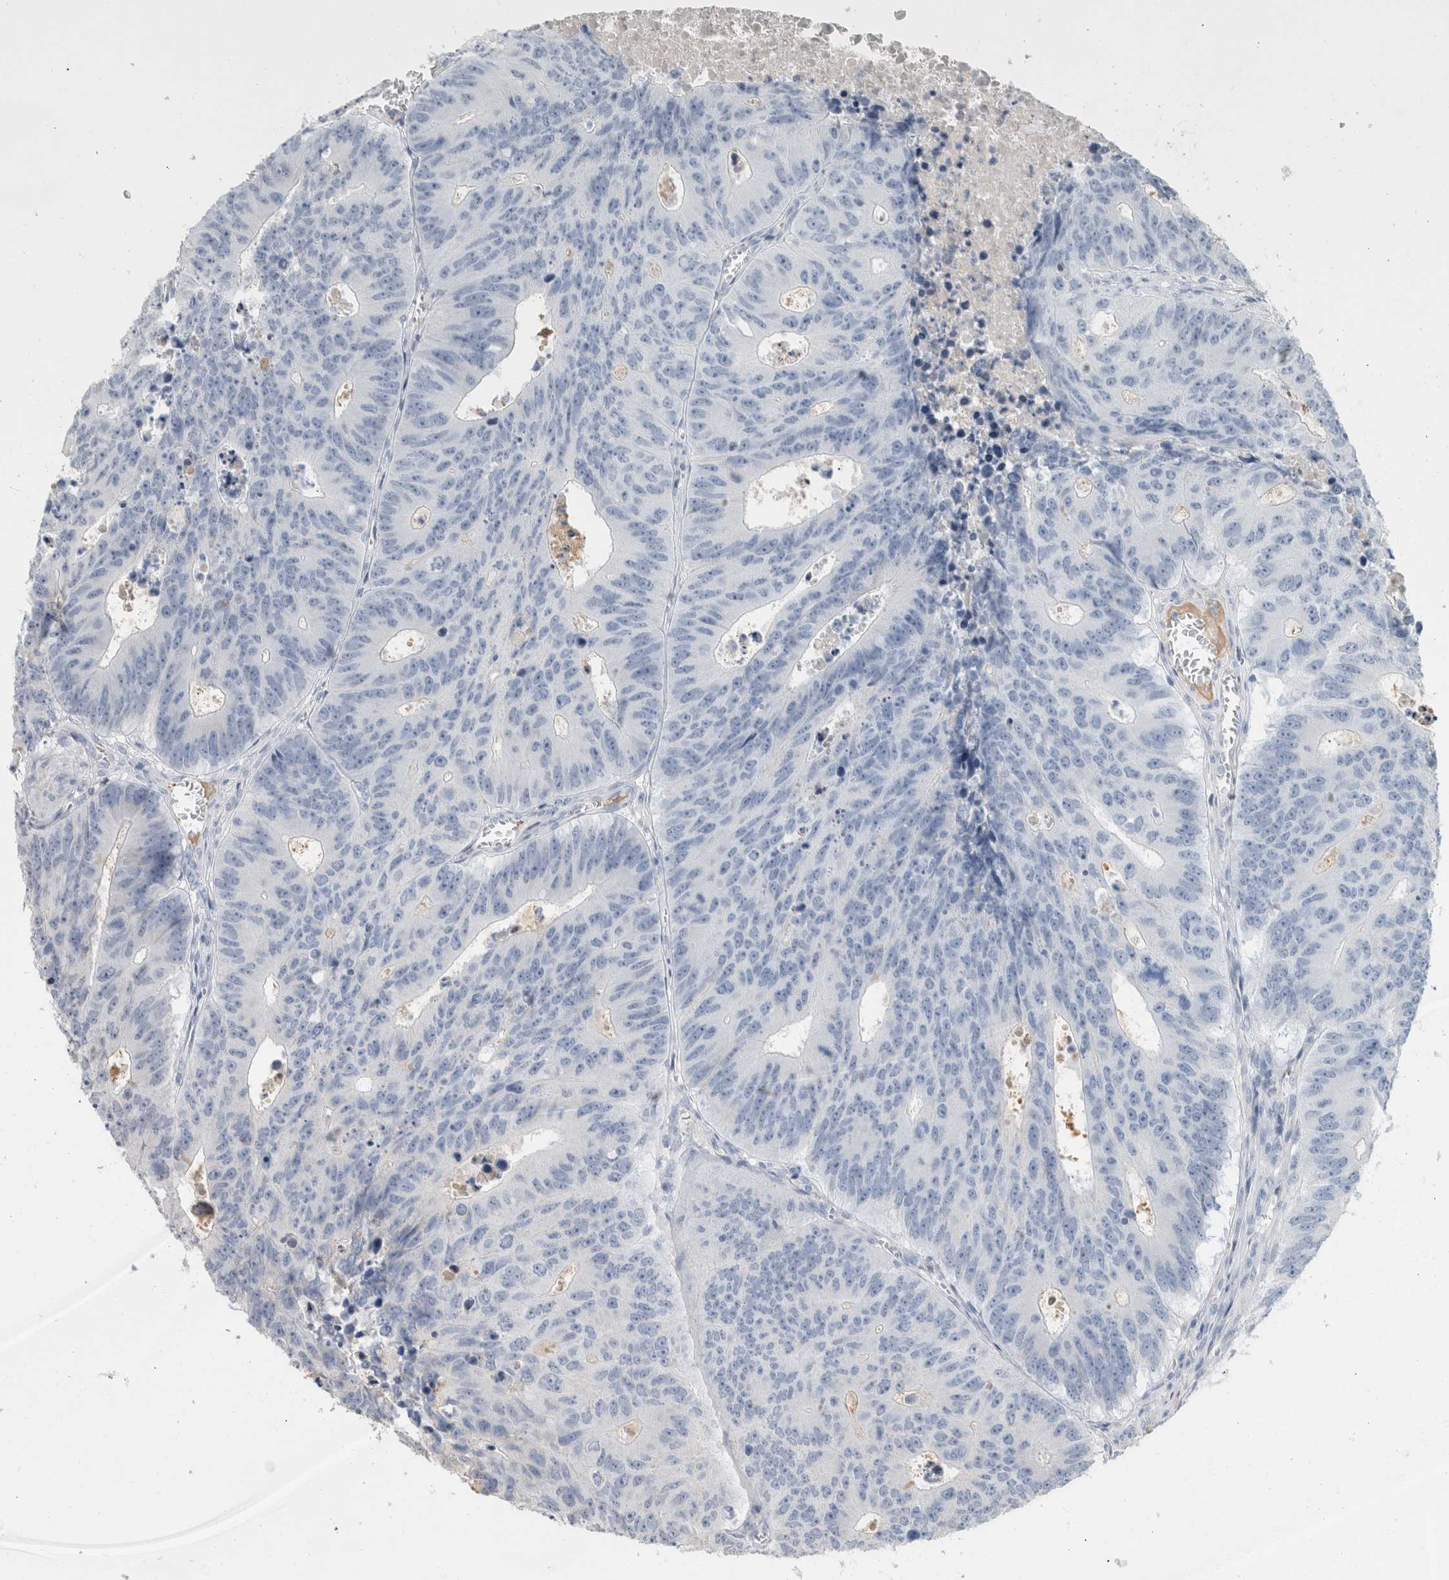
{"staining": {"intensity": "negative", "quantity": "none", "location": "none"}, "tissue": "colorectal cancer", "cell_type": "Tumor cells", "image_type": "cancer", "snomed": [{"axis": "morphology", "description": "Adenocarcinoma, NOS"}, {"axis": "topography", "description": "Colon"}], "caption": "Immunohistochemical staining of human colorectal cancer shows no significant expression in tumor cells.", "gene": "SCGB1A1", "patient": {"sex": "male", "age": 87}}